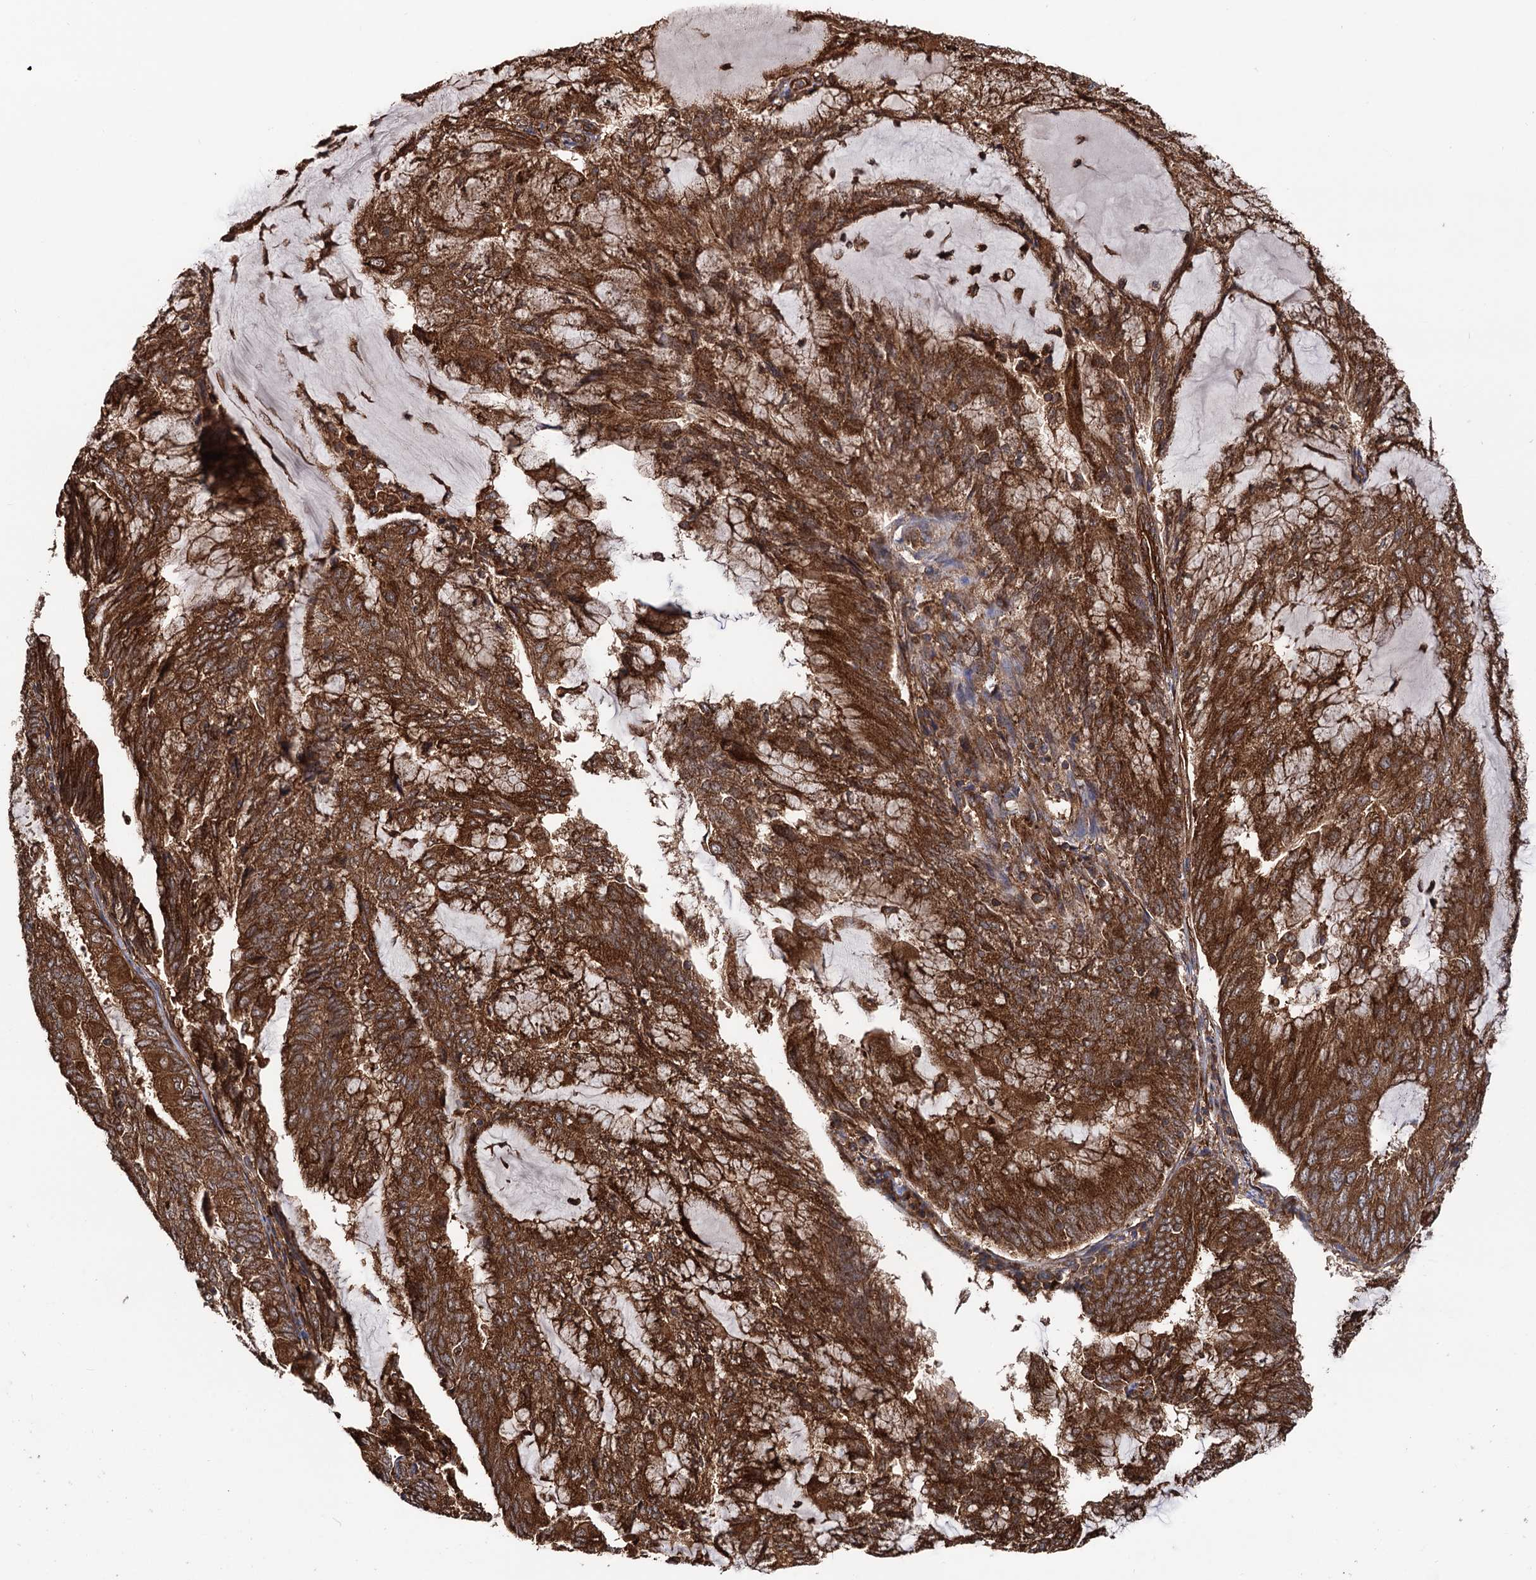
{"staining": {"intensity": "strong", "quantity": ">75%", "location": "cytoplasmic/membranous"}, "tissue": "endometrial cancer", "cell_type": "Tumor cells", "image_type": "cancer", "snomed": [{"axis": "morphology", "description": "Adenocarcinoma, NOS"}, {"axis": "topography", "description": "Endometrium"}], "caption": "A high-resolution micrograph shows IHC staining of adenocarcinoma (endometrial), which demonstrates strong cytoplasmic/membranous positivity in about >75% of tumor cells.", "gene": "ATP8B4", "patient": {"sex": "female", "age": 81}}